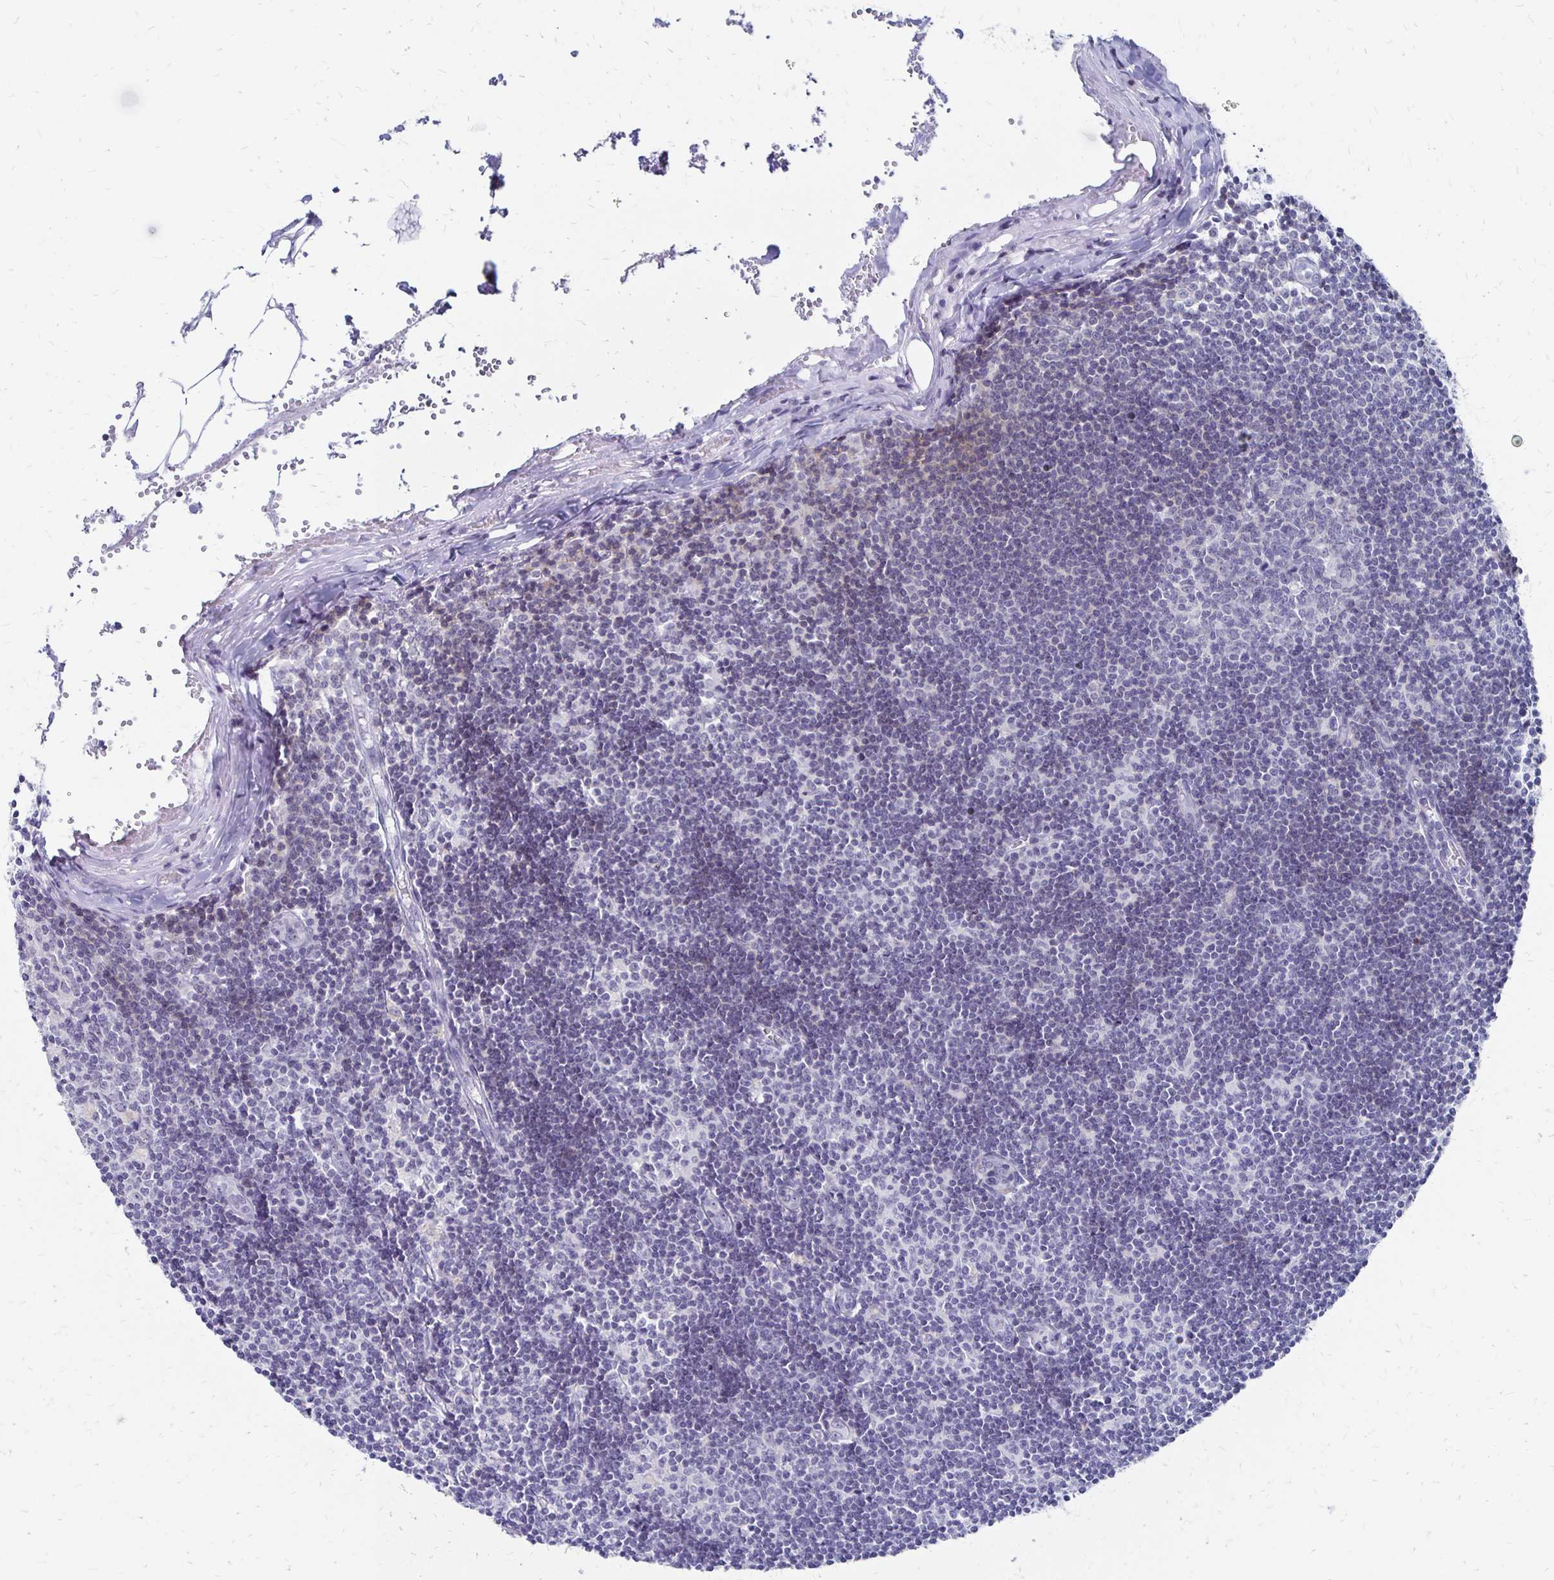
{"staining": {"intensity": "negative", "quantity": "none", "location": "none"}, "tissue": "lymph node", "cell_type": "Germinal center cells", "image_type": "normal", "snomed": [{"axis": "morphology", "description": "Normal tissue, NOS"}, {"axis": "topography", "description": "Lymph node"}], "caption": "High magnification brightfield microscopy of benign lymph node stained with DAB (brown) and counterstained with hematoxylin (blue): germinal center cells show no significant positivity.", "gene": "SYT2", "patient": {"sex": "female", "age": 31}}